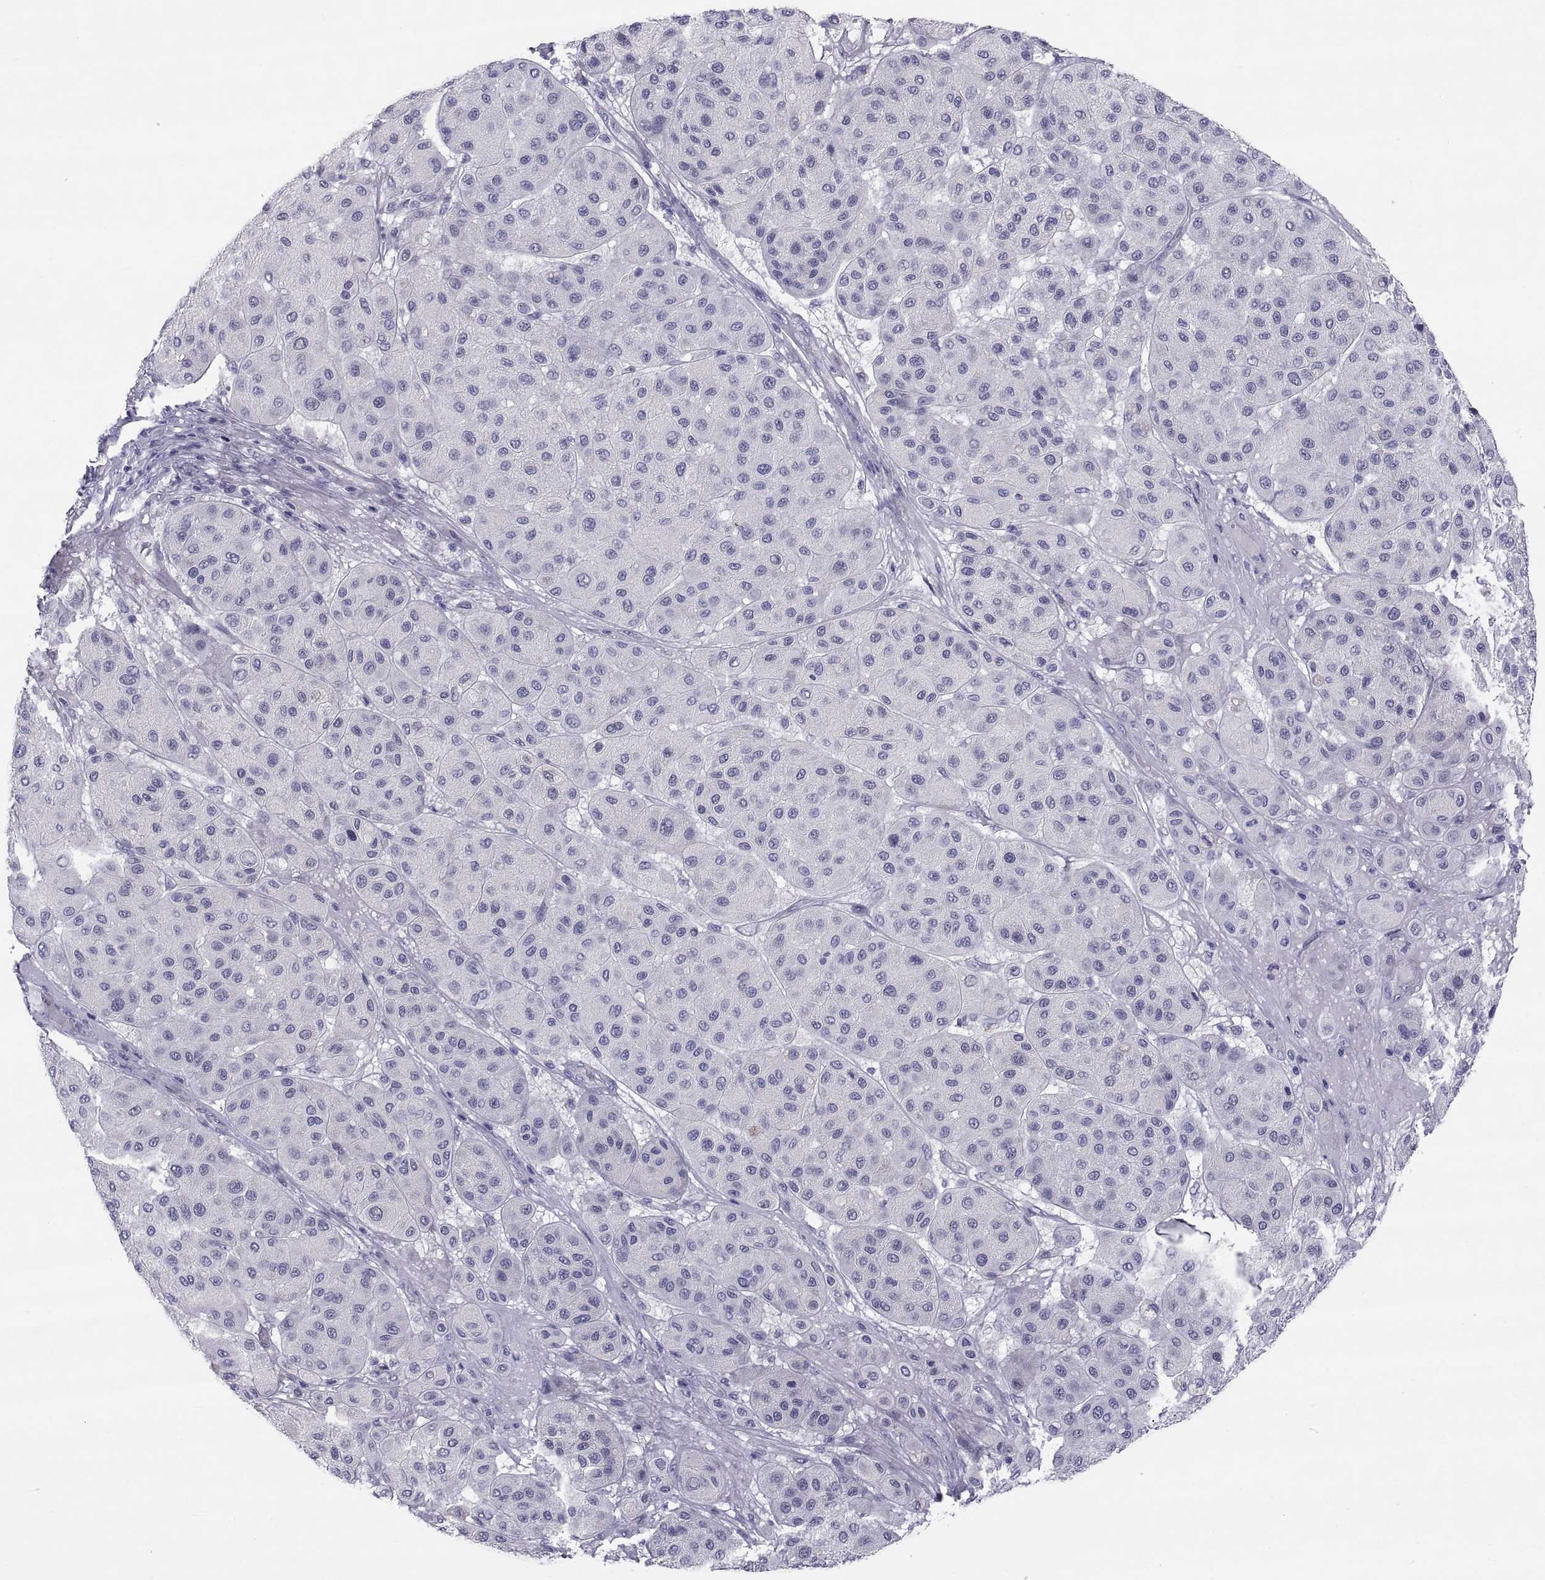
{"staining": {"intensity": "negative", "quantity": "none", "location": "none"}, "tissue": "melanoma", "cell_type": "Tumor cells", "image_type": "cancer", "snomed": [{"axis": "morphology", "description": "Malignant melanoma, Metastatic site"}, {"axis": "topography", "description": "Smooth muscle"}], "caption": "High magnification brightfield microscopy of malignant melanoma (metastatic site) stained with DAB (brown) and counterstained with hematoxylin (blue): tumor cells show no significant positivity.", "gene": "TEX13A", "patient": {"sex": "male", "age": 41}}